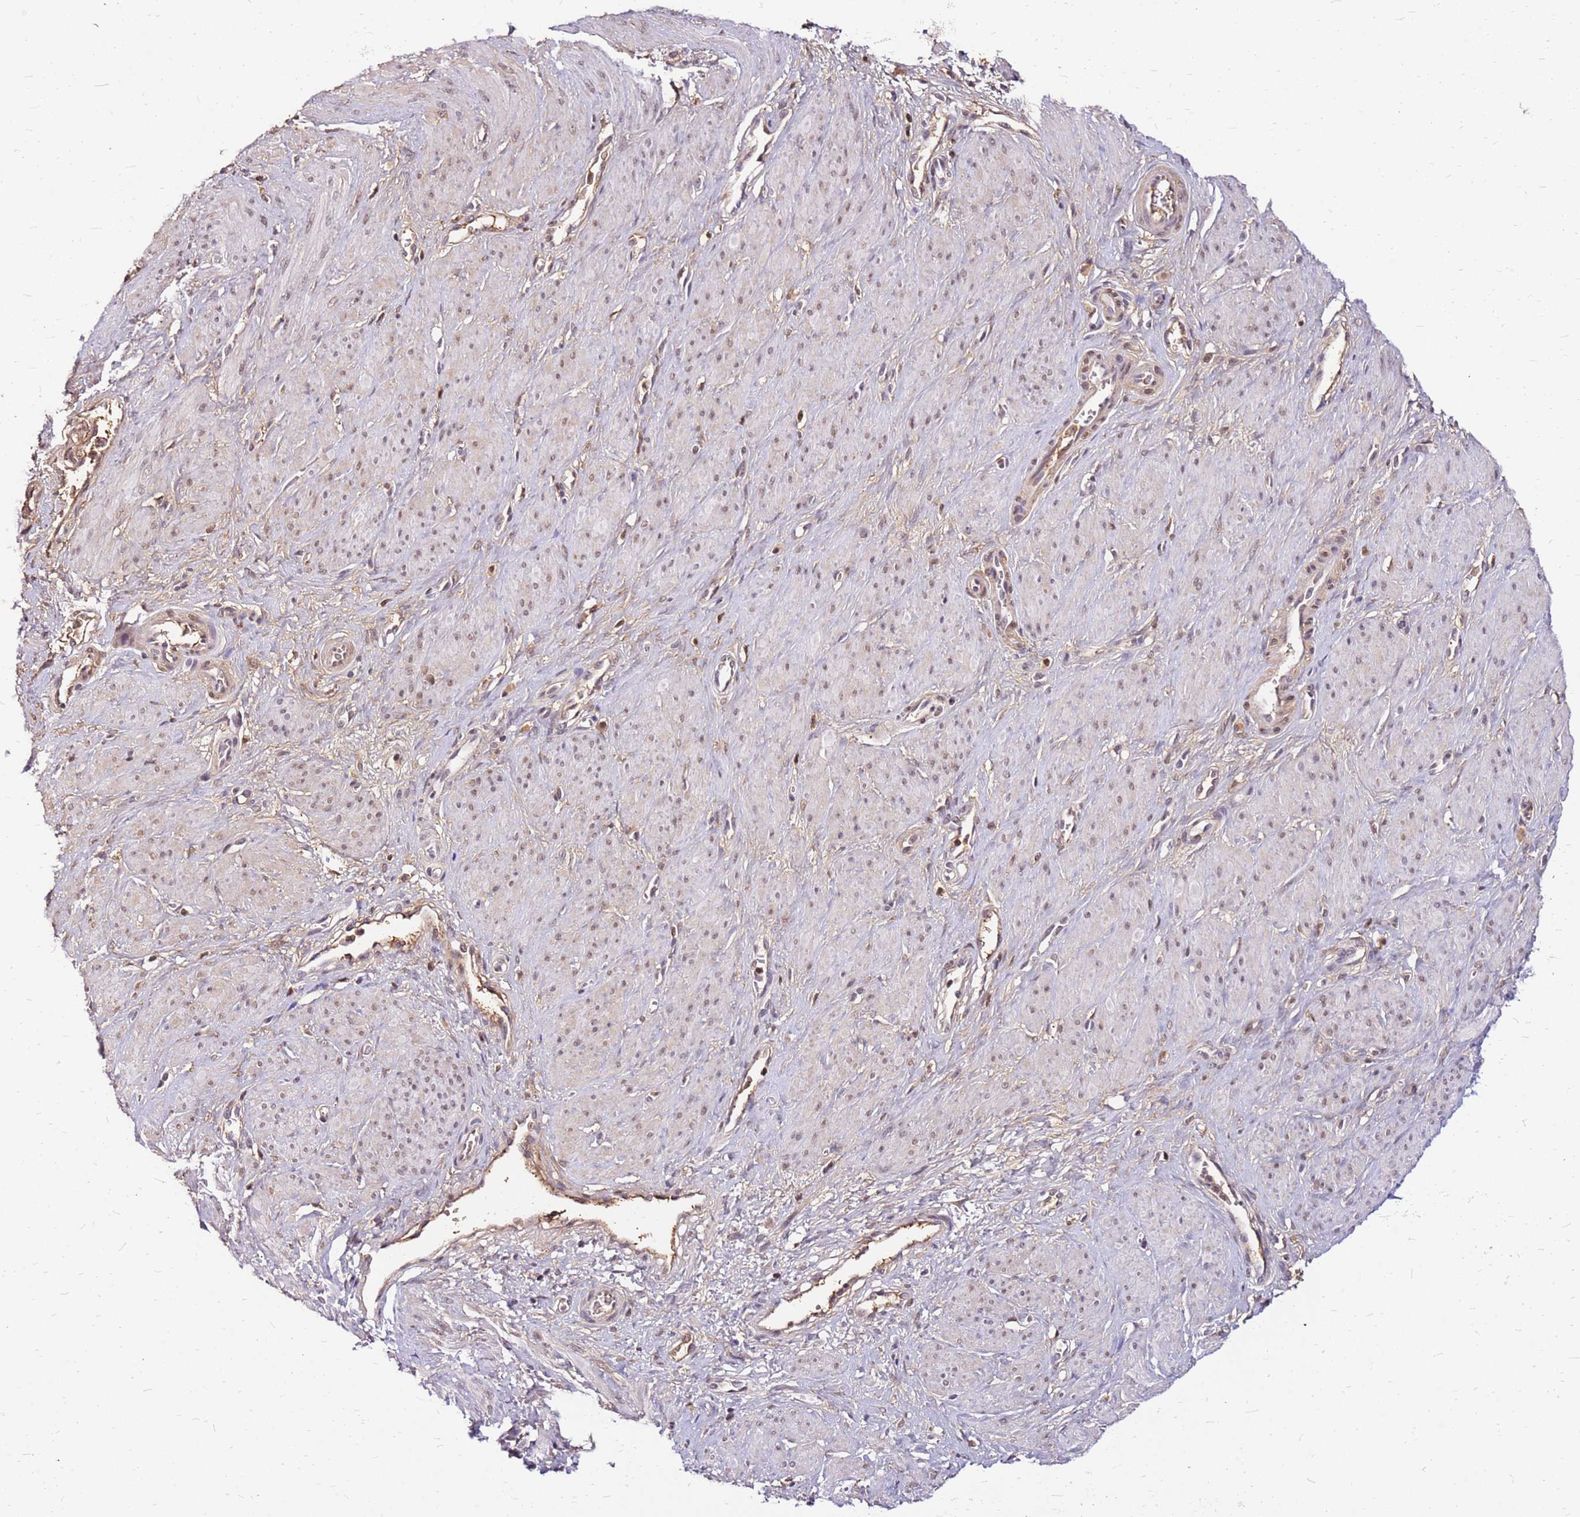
{"staining": {"intensity": "weak", "quantity": "25%-75%", "location": "cytoplasmic/membranous,nuclear"}, "tissue": "smooth muscle", "cell_type": "Smooth muscle cells", "image_type": "normal", "snomed": [{"axis": "morphology", "description": "Normal tissue, NOS"}, {"axis": "topography", "description": "Smooth muscle"}, {"axis": "topography", "description": "Uterus"}], "caption": "IHC staining of benign smooth muscle, which exhibits low levels of weak cytoplasmic/membranous,nuclear staining in about 25%-75% of smooth muscle cells indicating weak cytoplasmic/membranous,nuclear protein positivity. The staining was performed using DAB (brown) for protein detection and nuclei were counterstained in hematoxylin (blue).", "gene": "ALDH1A3", "patient": {"sex": "female", "age": 39}}